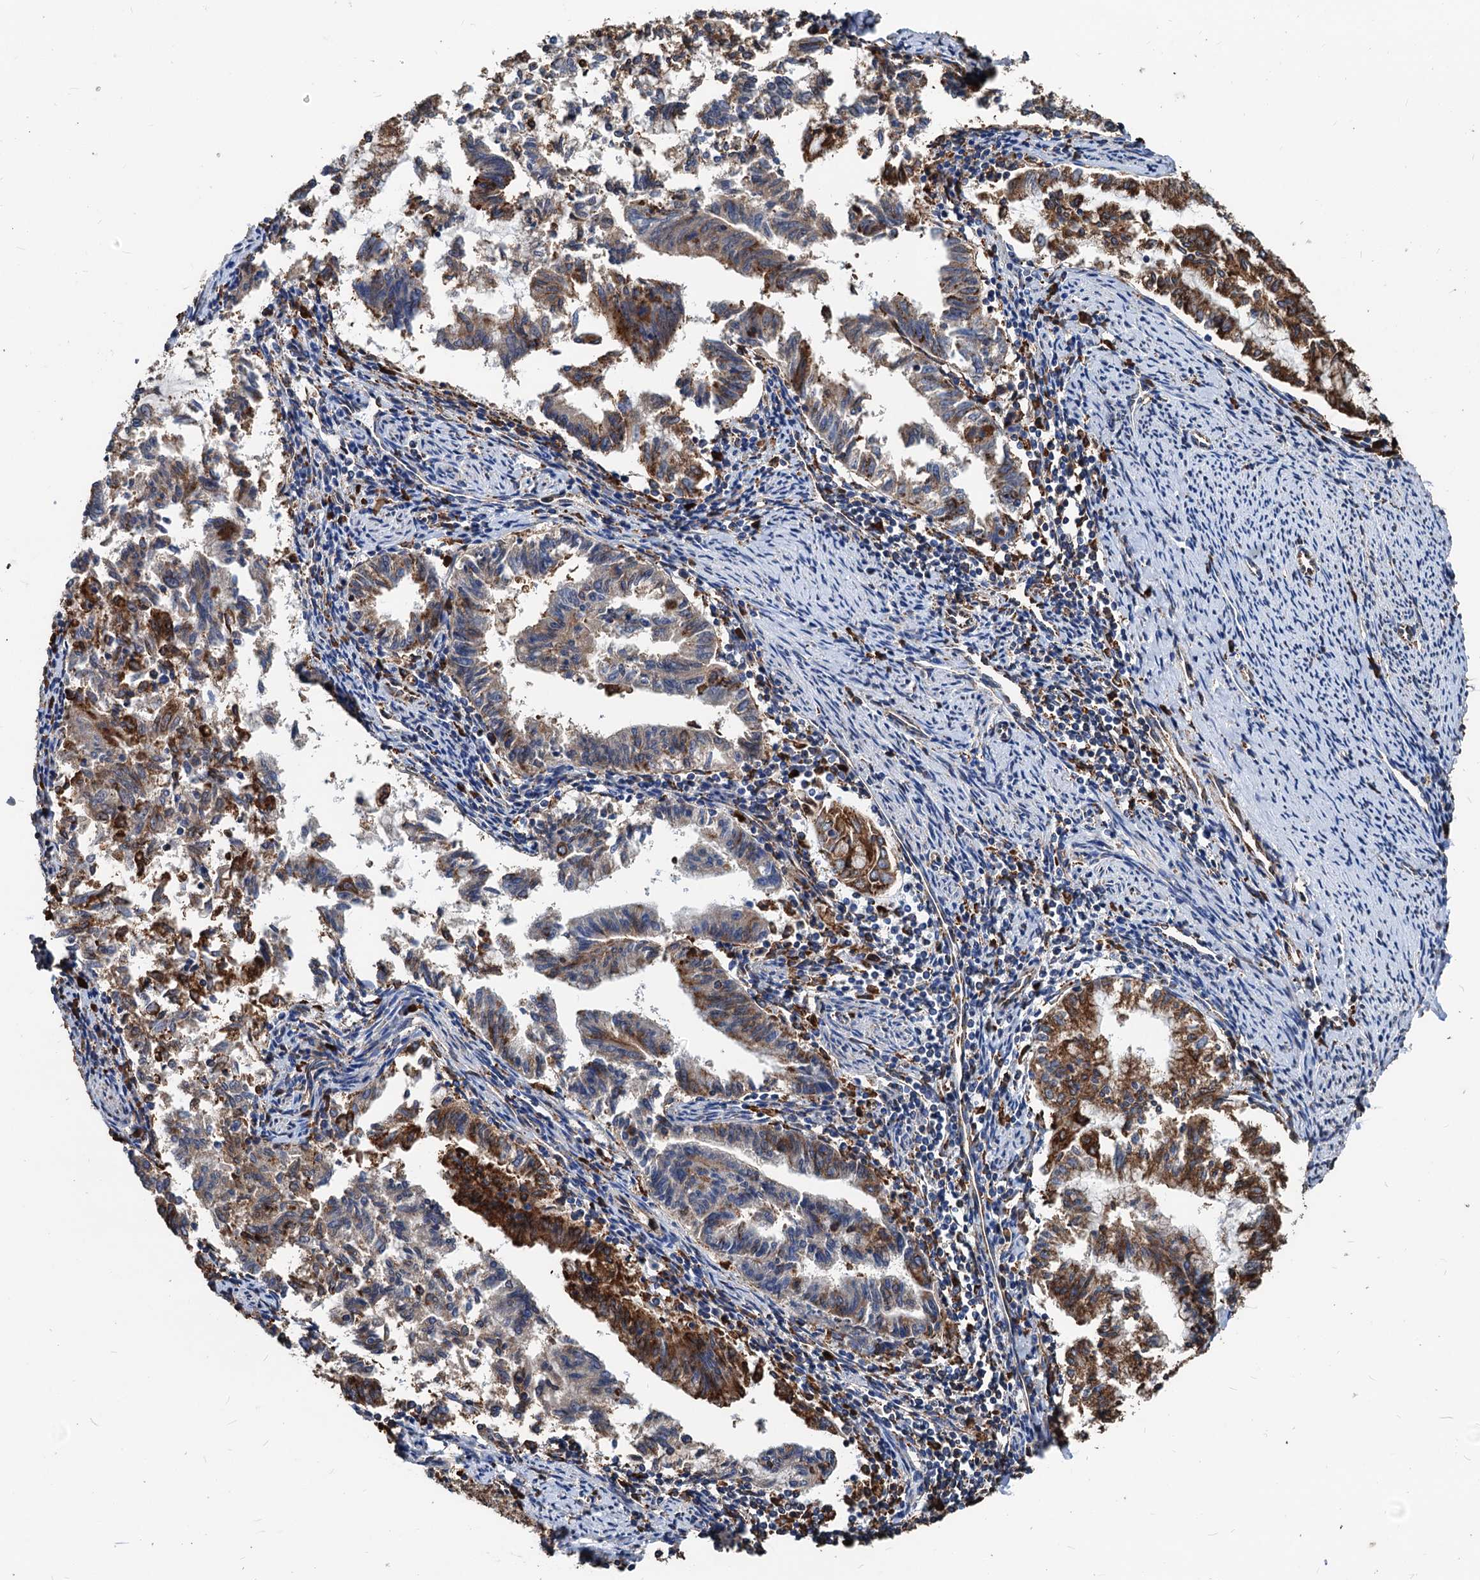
{"staining": {"intensity": "moderate", "quantity": "25%-75%", "location": "cytoplasmic/membranous"}, "tissue": "endometrial cancer", "cell_type": "Tumor cells", "image_type": "cancer", "snomed": [{"axis": "morphology", "description": "Adenocarcinoma, NOS"}, {"axis": "topography", "description": "Endometrium"}], "caption": "Immunohistochemical staining of endometrial cancer exhibits moderate cytoplasmic/membranous protein expression in about 25%-75% of tumor cells. Nuclei are stained in blue.", "gene": "HSPA5", "patient": {"sex": "female", "age": 79}}